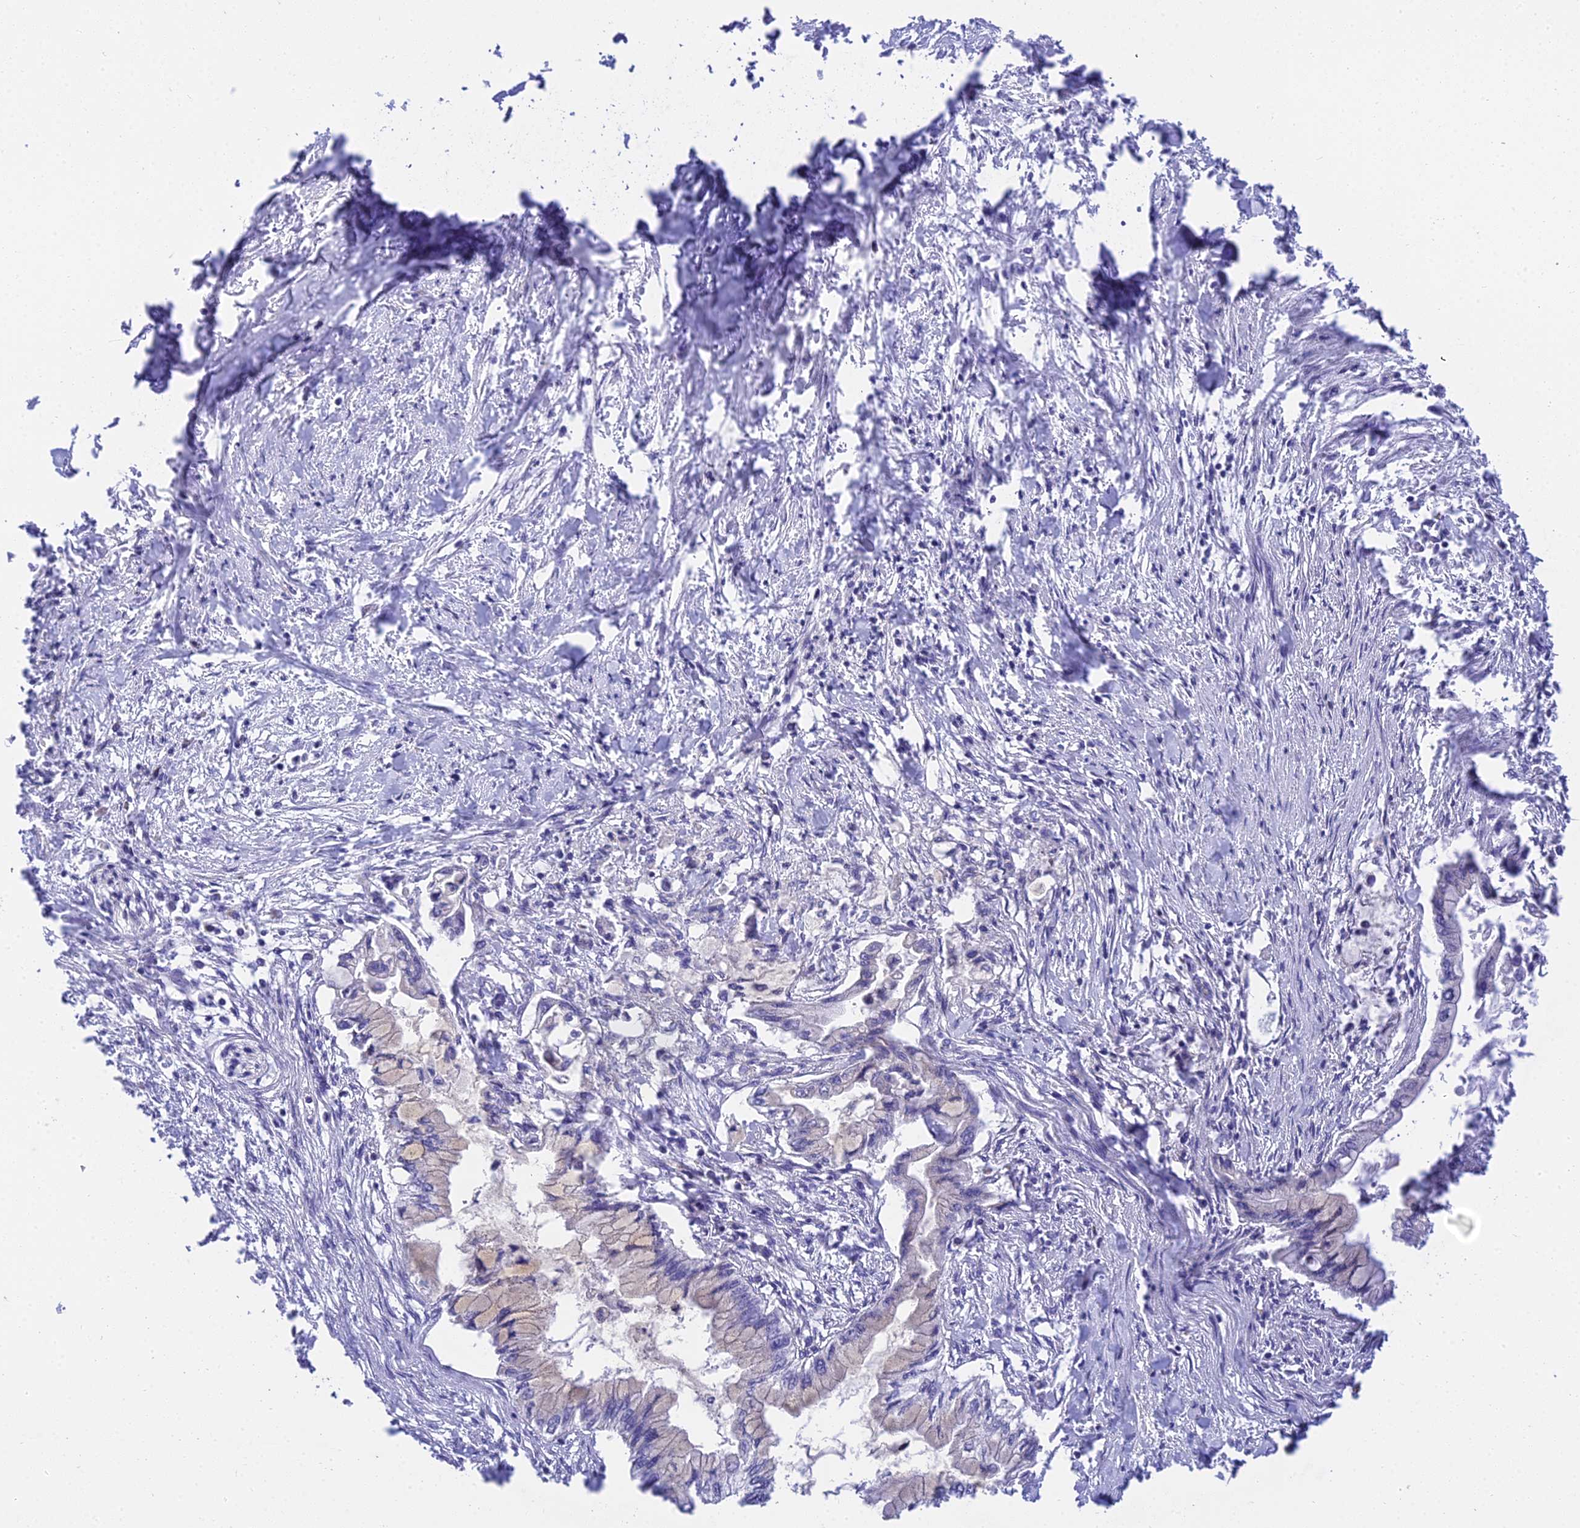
{"staining": {"intensity": "negative", "quantity": "none", "location": "none"}, "tissue": "pancreatic cancer", "cell_type": "Tumor cells", "image_type": "cancer", "snomed": [{"axis": "morphology", "description": "Adenocarcinoma, NOS"}, {"axis": "topography", "description": "Pancreas"}], "caption": "The immunohistochemistry image has no significant expression in tumor cells of pancreatic cancer (adenocarcinoma) tissue.", "gene": "CLCN7", "patient": {"sex": "male", "age": 48}}